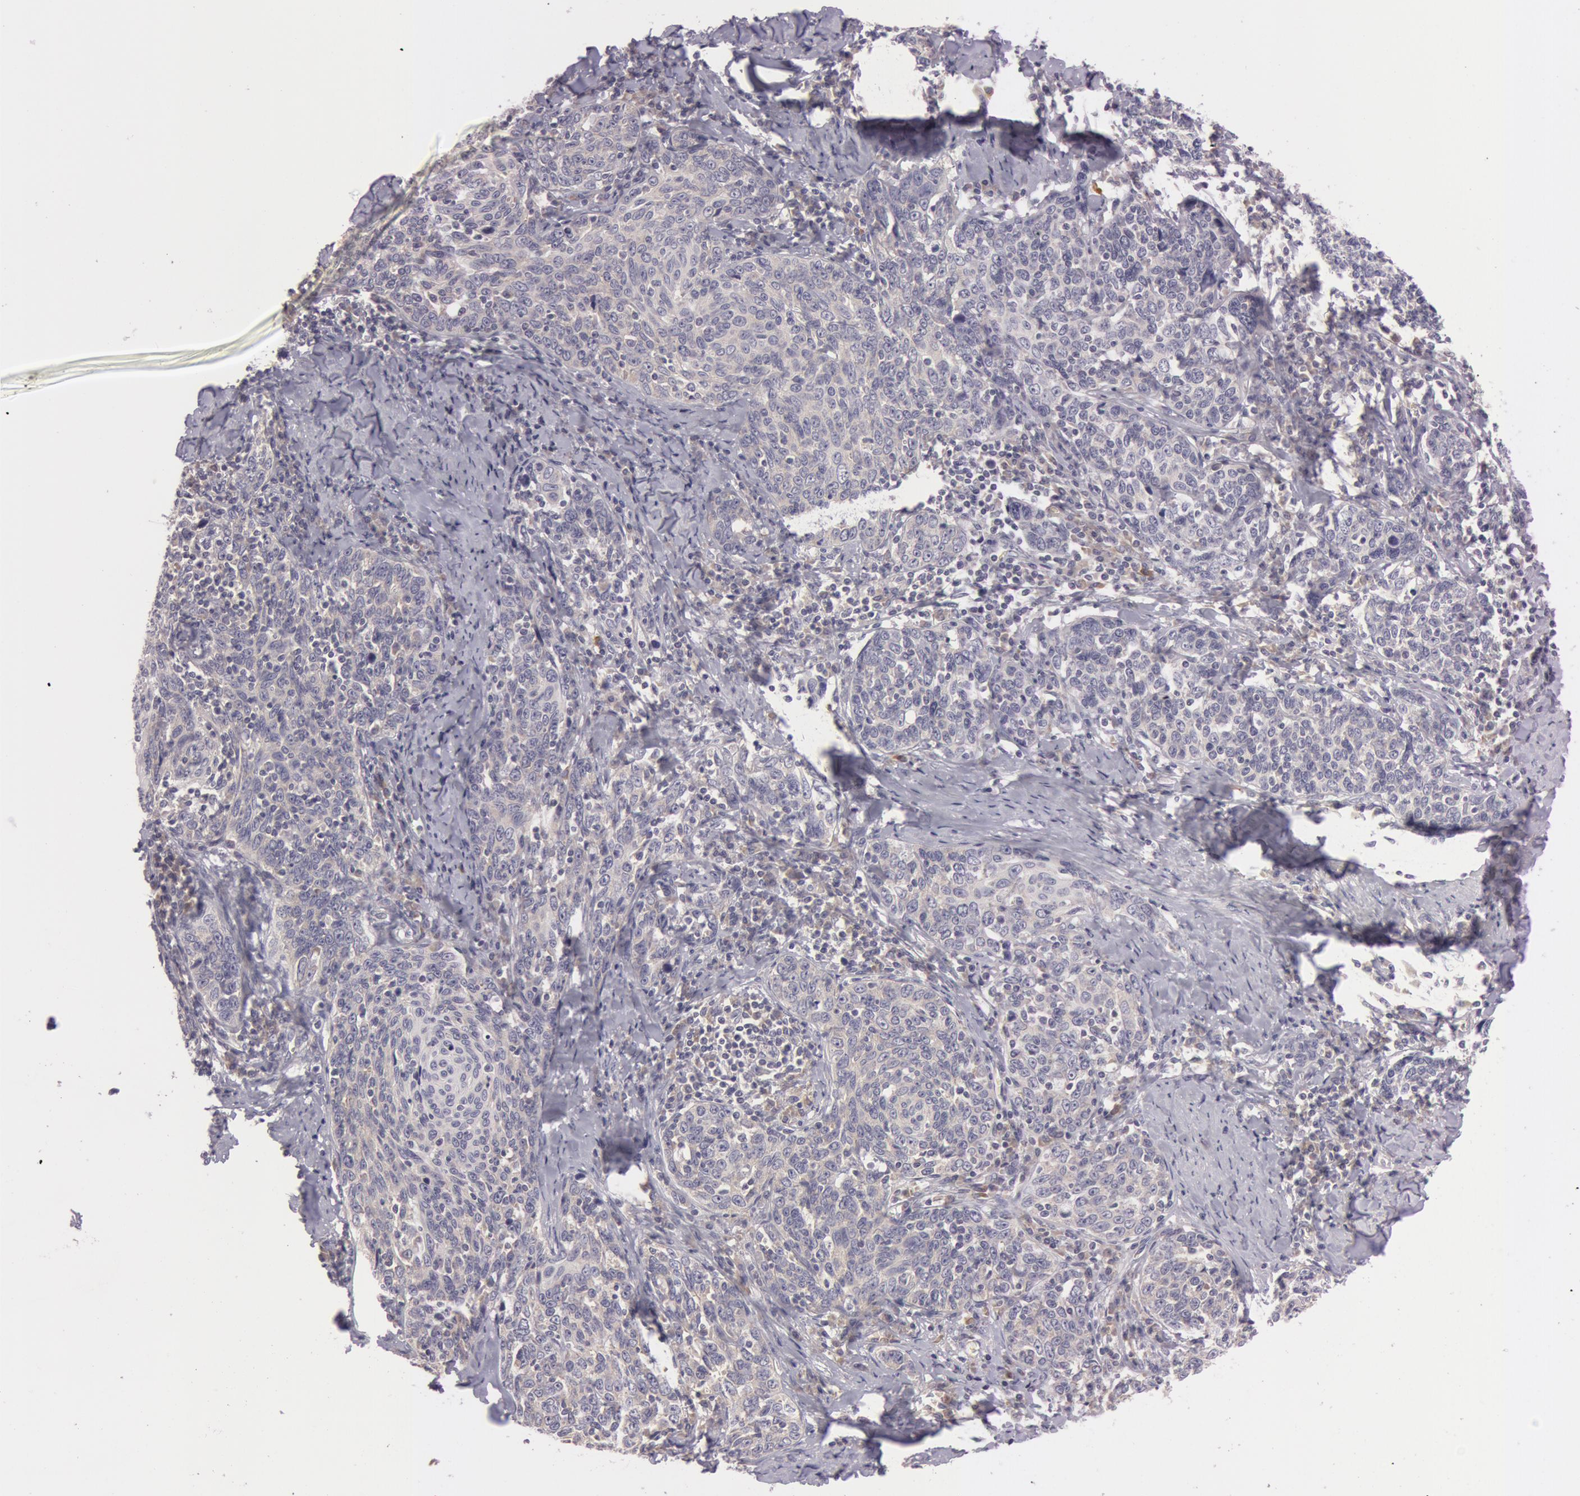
{"staining": {"intensity": "weak", "quantity": "<25%", "location": "cytoplasmic/membranous"}, "tissue": "cervical cancer", "cell_type": "Tumor cells", "image_type": "cancer", "snomed": [{"axis": "morphology", "description": "Squamous cell carcinoma, NOS"}, {"axis": "topography", "description": "Cervix"}], "caption": "Squamous cell carcinoma (cervical) was stained to show a protein in brown. There is no significant expression in tumor cells.", "gene": "RALGAPA1", "patient": {"sex": "female", "age": 41}}